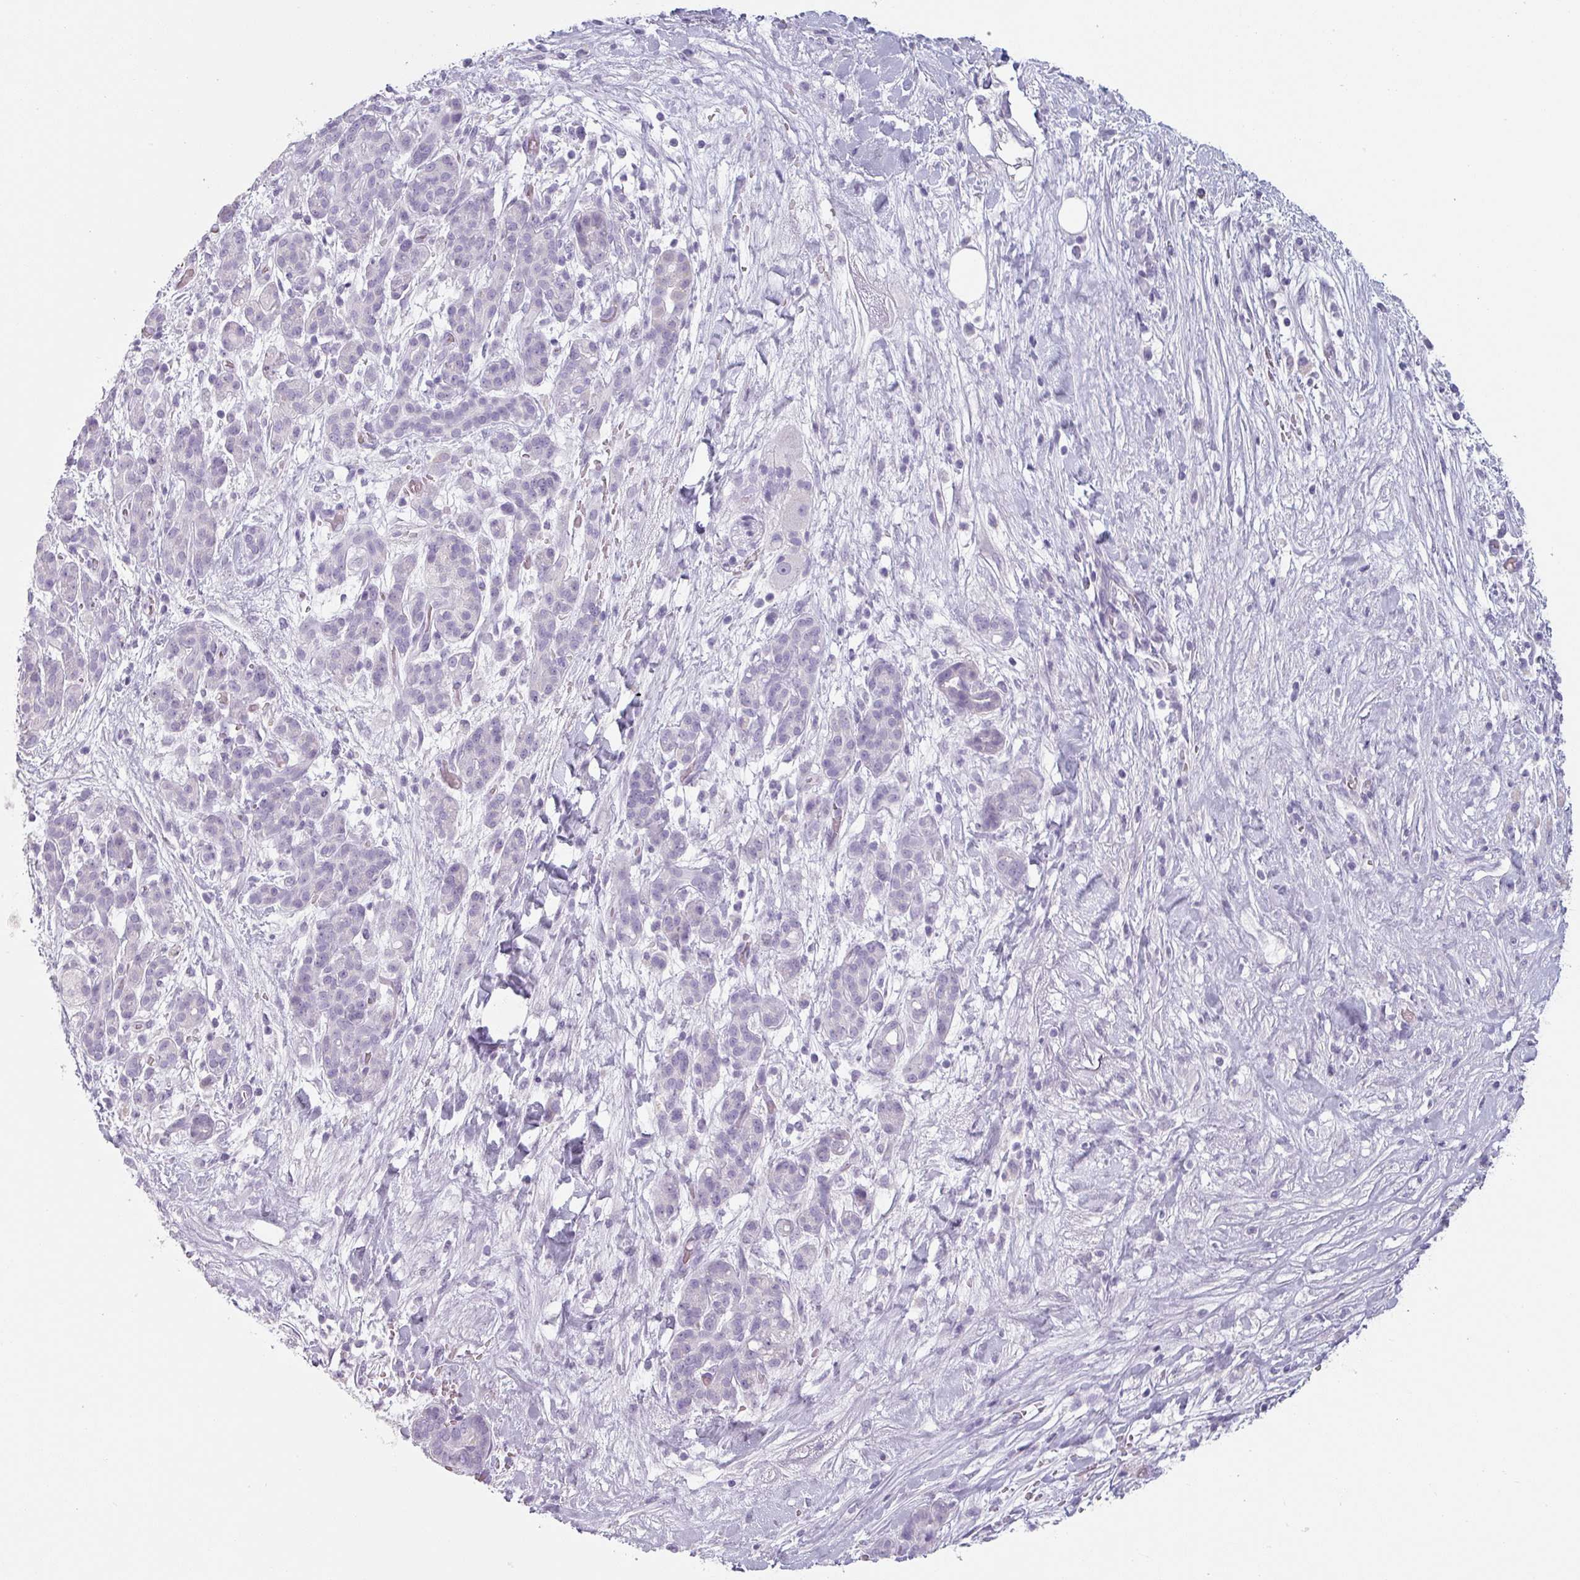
{"staining": {"intensity": "negative", "quantity": "none", "location": "none"}, "tissue": "pancreatic cancer", "cell_type": "Tumor cells", "image_type": "cancer", "snomed": [{"axis": "morphology", "description": "Adenocarcinoma, NOS"}, {"axis": "topography", "description": "Pancreas"}], "caption": "There is no significant expression in tumor cells of pancreatic adenocarcinoma.", "gene": "SFTPA1", "patient": {"sex": "male", "age": 44}}